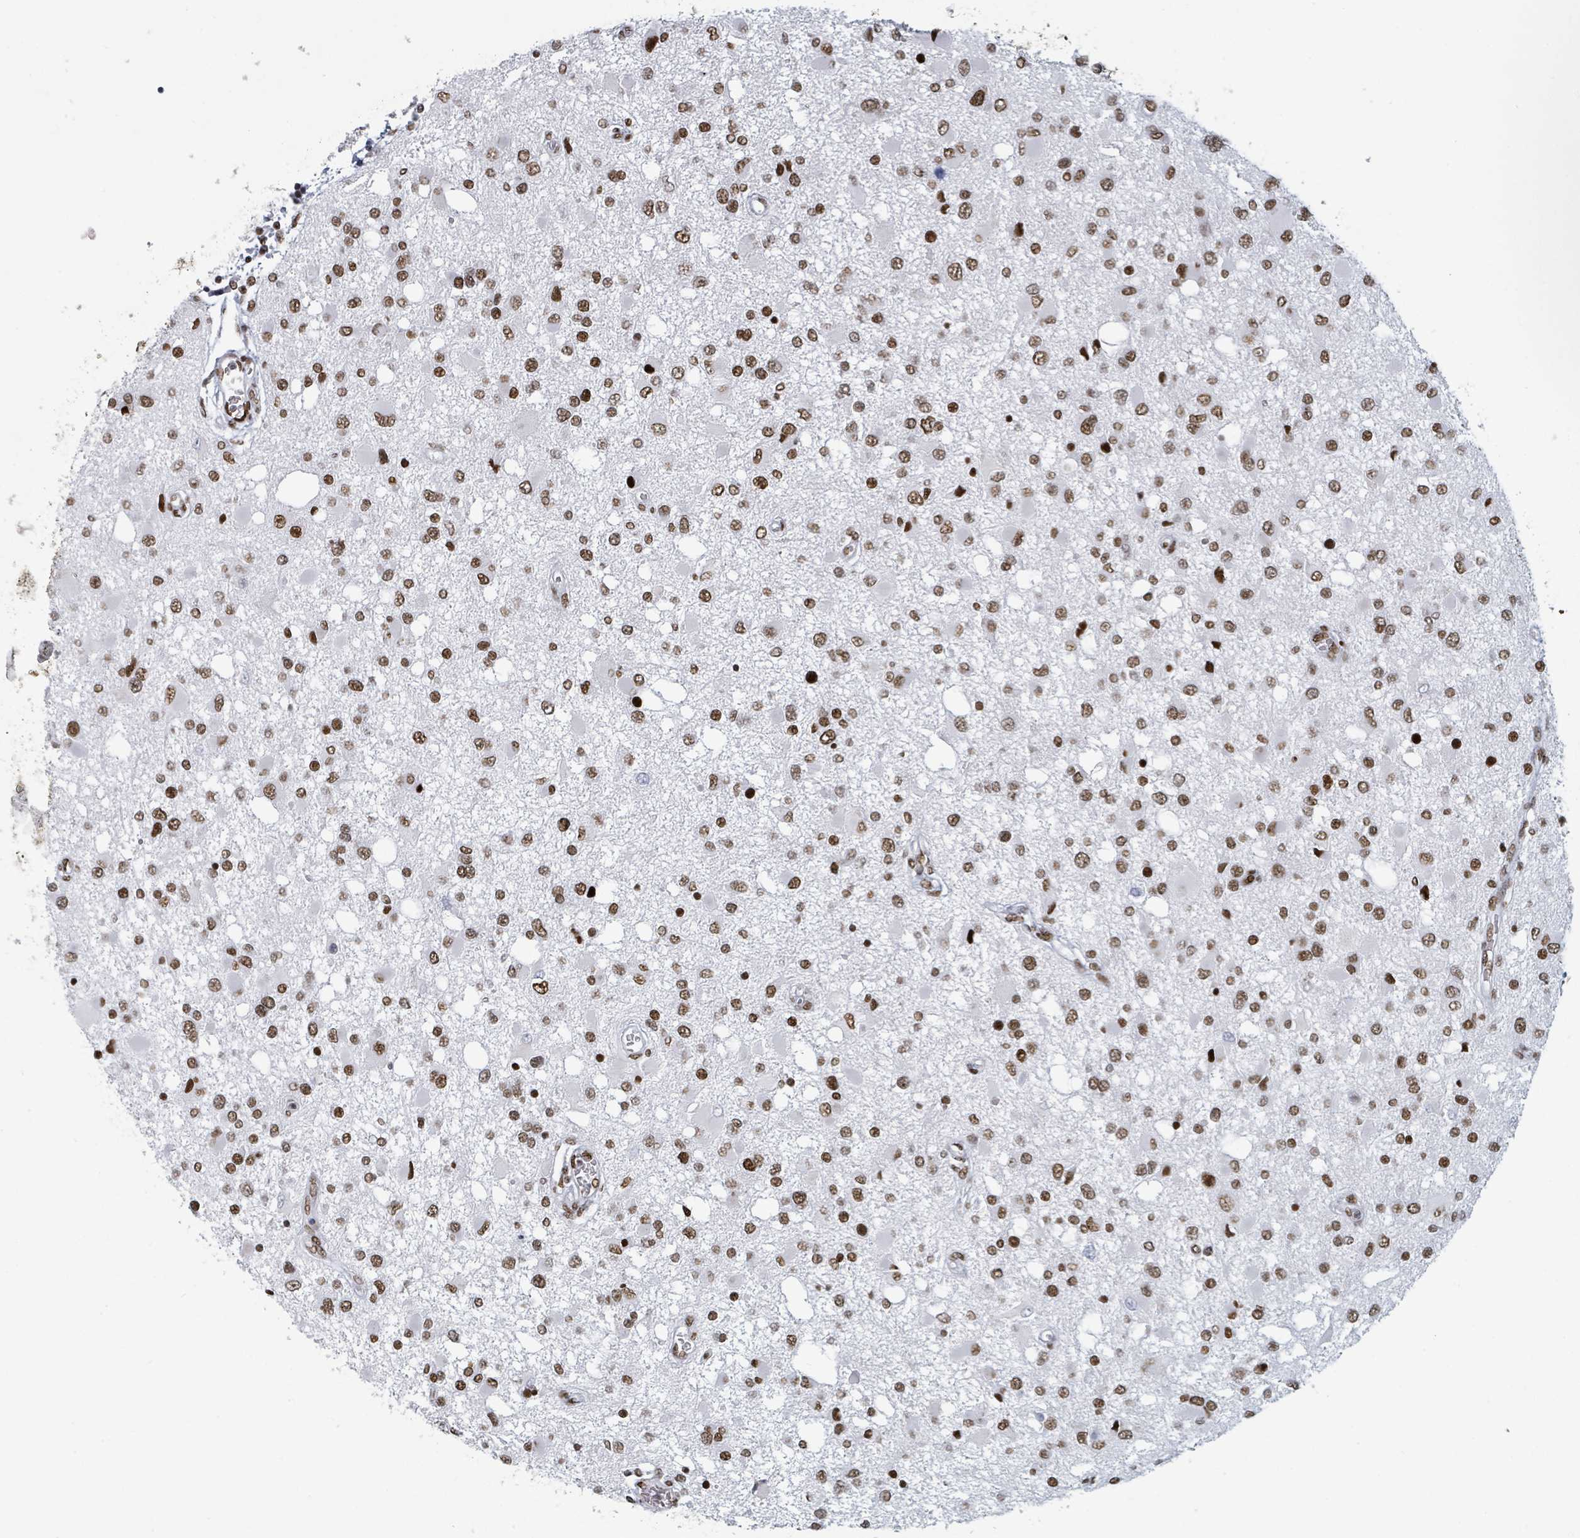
{"staining": {"intensity": "moderate", "quantity": ">75%", "location": "nuclear"}, "tissue": "glioma", "cell_type": "Tumor cells", "image_type": "cancer", "snomed": [{"axis": "morphology", "description": "Glioma, malignant, High grade"}, {"axis": "topography", "description": "Brain"}], "caption": "DAB immunohistochemical staining of human malignant high-grade glioma shows moderate nuclear protein expression in about >75% of tumor cells. (DAB IHC, brown staining for protein, blue staining for nuclei).", "gene": "DHX16", "patient": {"sex": "male", "age": 53}}